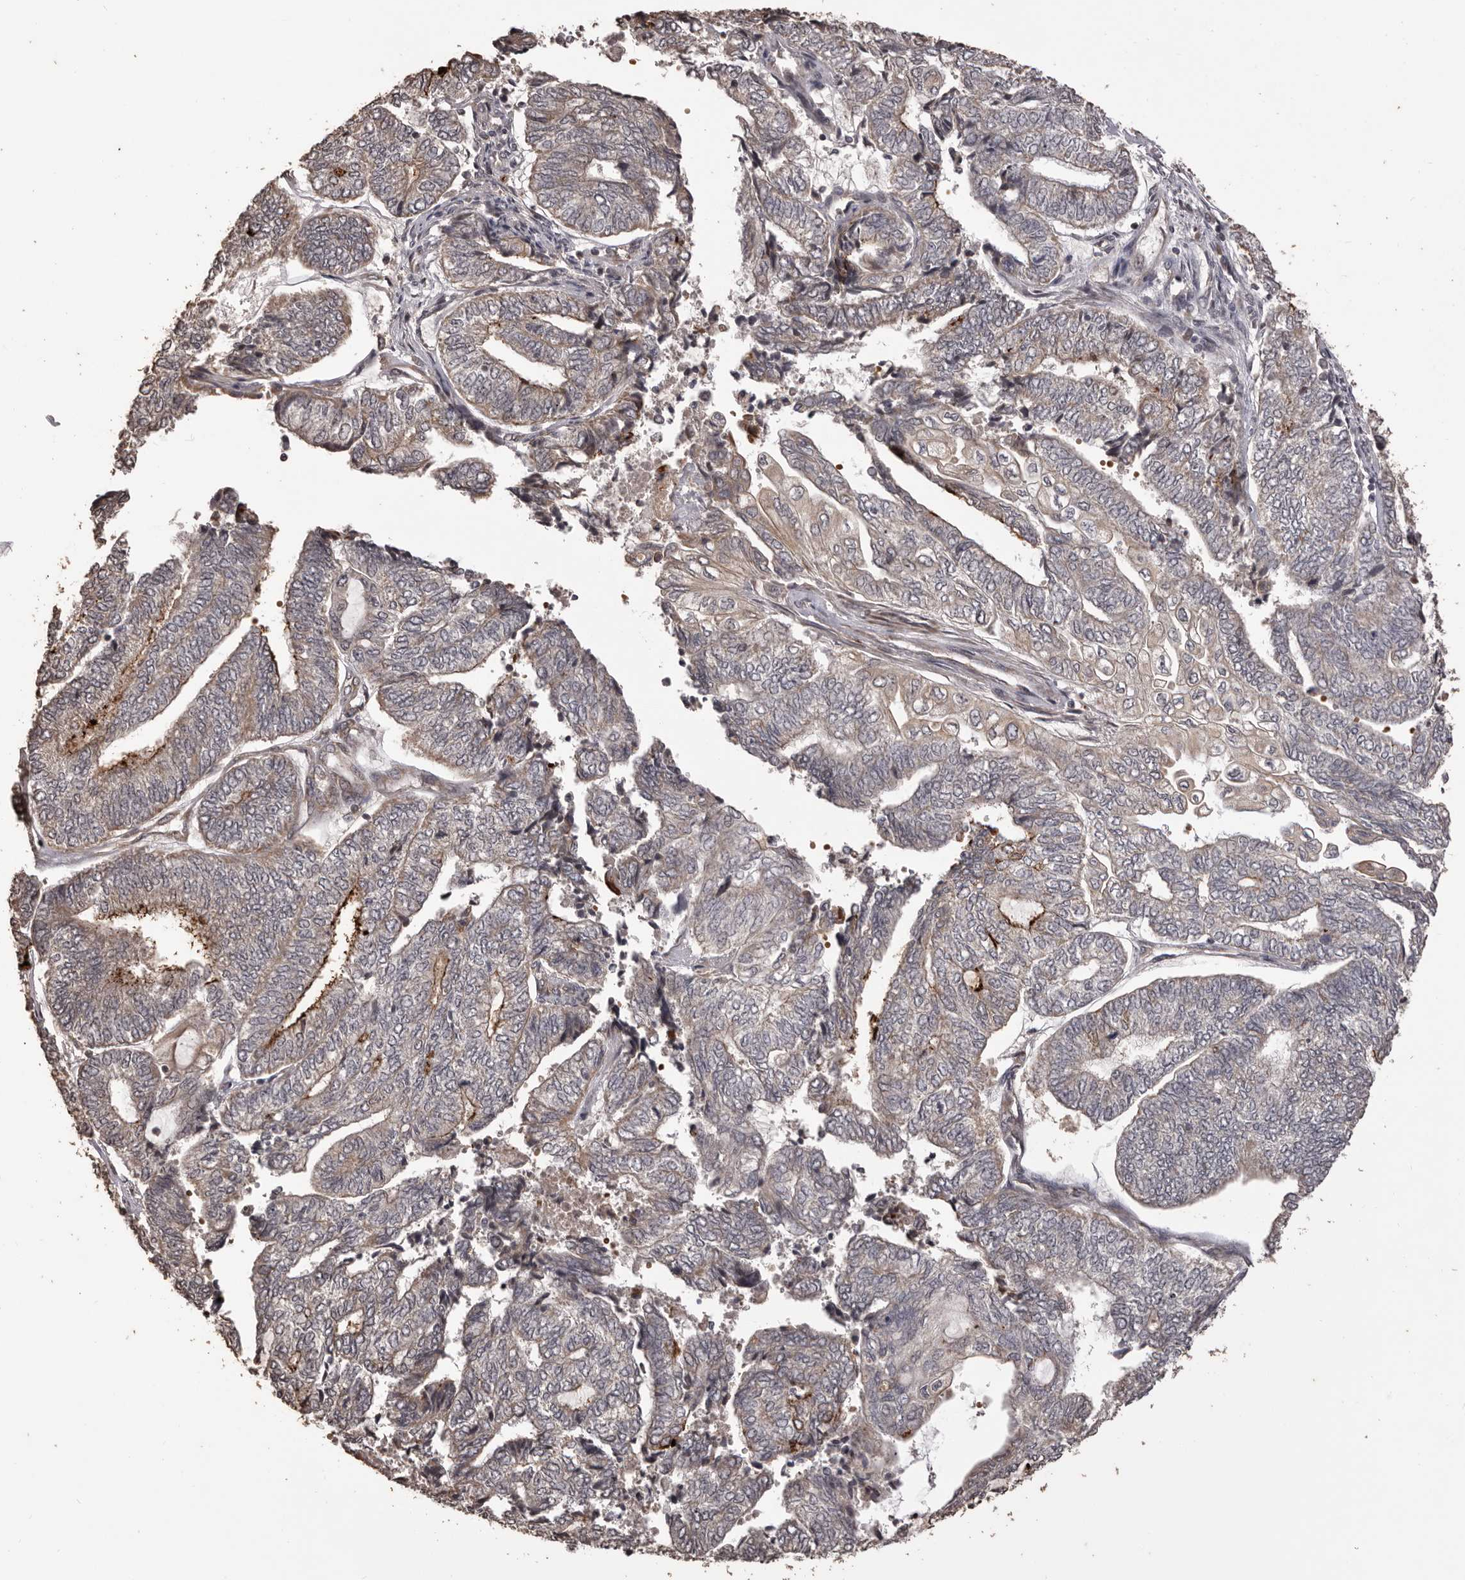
{"staining": {"intensity": "weak", "quantity": "<25%", "location": "cytoplasmic/membranous"}, "tissue": "endometrial cancer", "cell_type": "Tumor cells", "image_type": "cancer", "snomed": [{"axis": "morphology", "description": "Adenocarcinoma, NOS"}, {"axis": "topography", "description": "Uterus"}, {"axis": "topography", "description": "Endometrium"}], "caption": "A high-resolution histopathology image shows immunohistochemistry staining of adenocarcinoma (endometrial), which reveals no significant staining in tumor cells.", "gene": "QRSL1", "patient": {"sex": "female", "age": 70}}